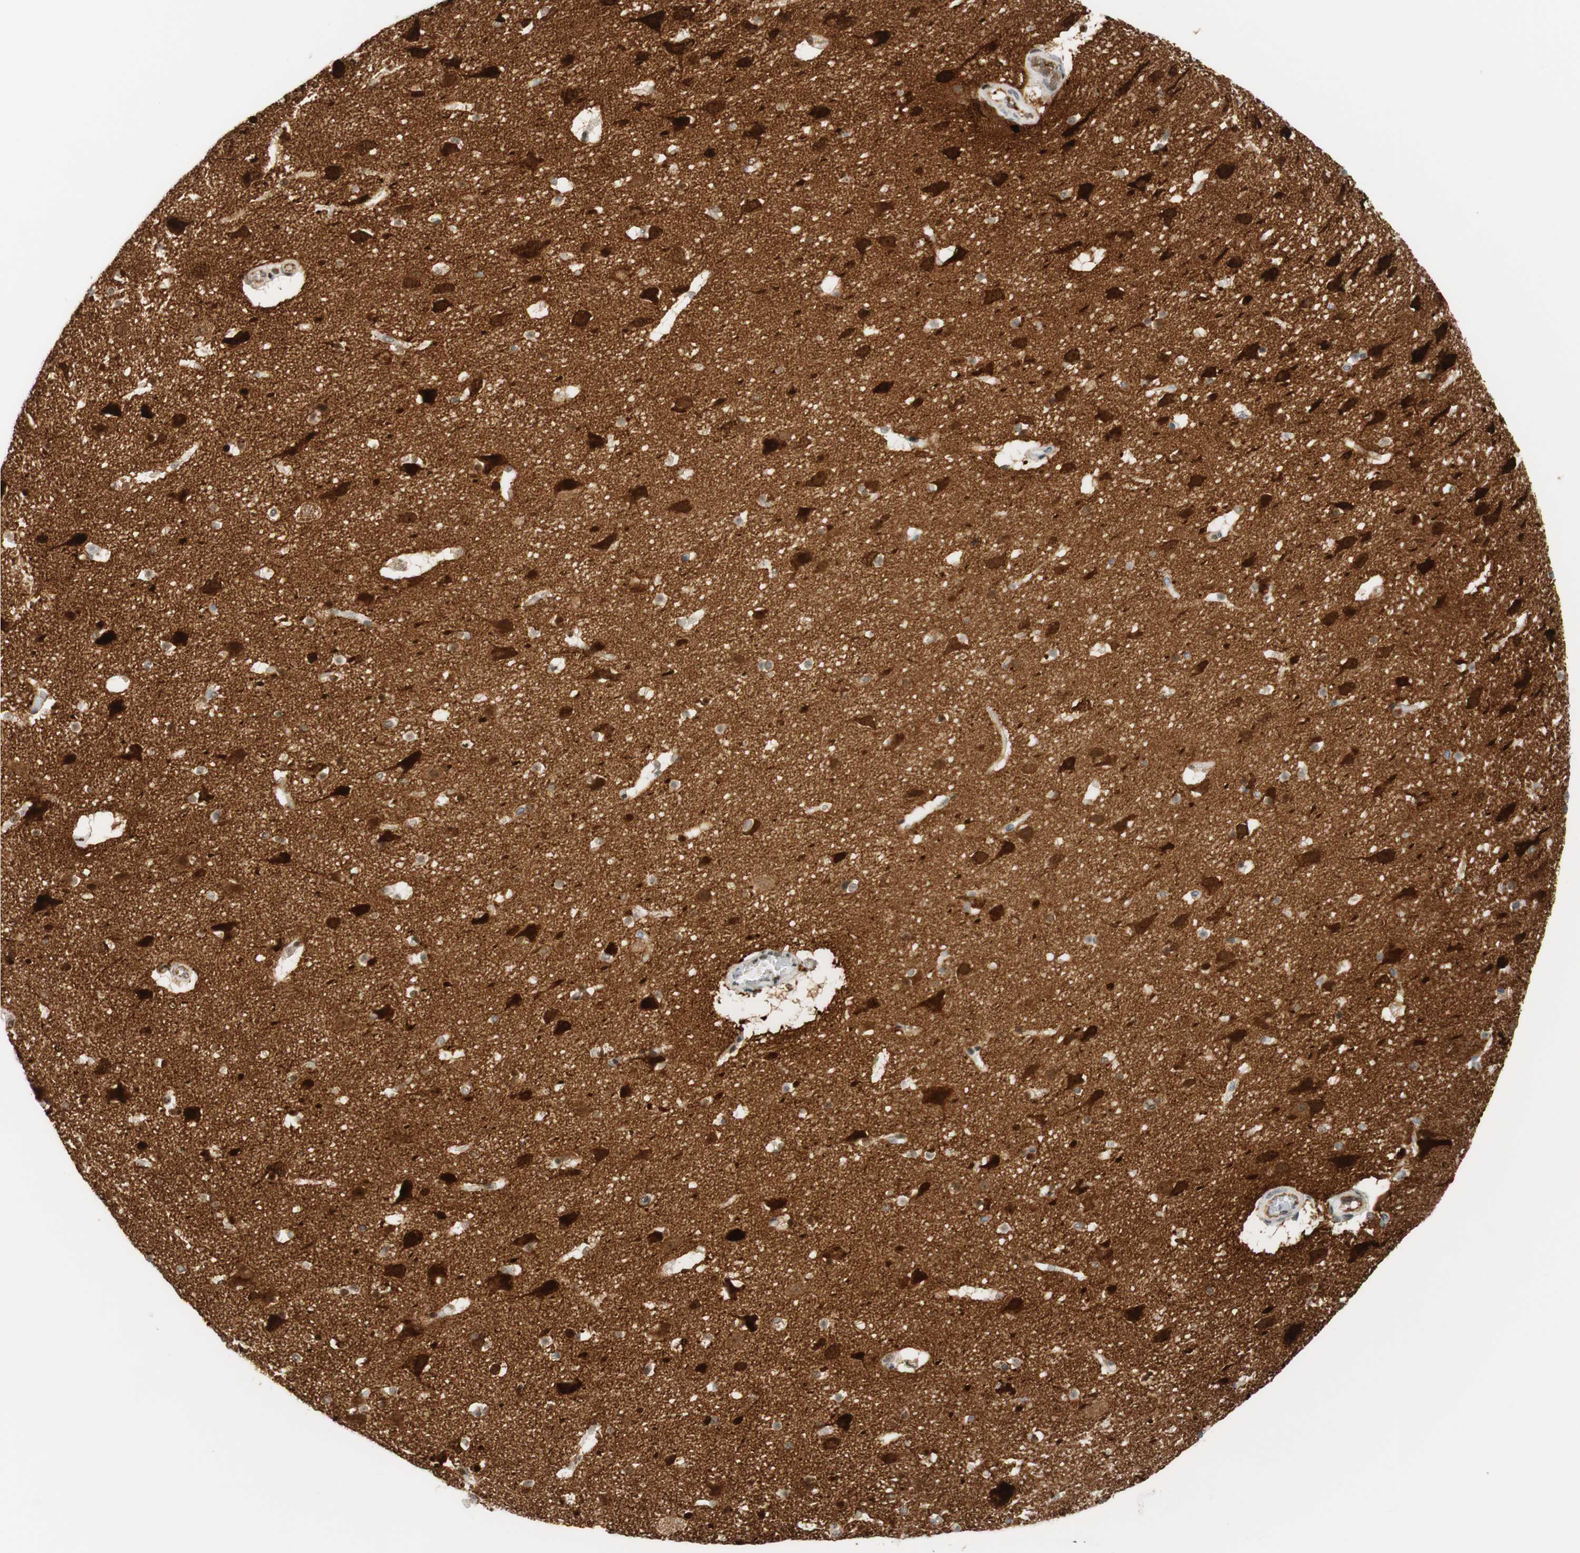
{"staining": {"intensity": "negative", "quantity": "none", "location": "none"}, "tissue": "cerebral cortex", "cell_type": "Endothelial cells", "image_type": "normal", "snomed": [{"axis": "morphology", "description": "Normal tissue, NOS"}, {"axis": "topography", "description": "Cerebral cortex"}], "caption": "Endothelial cells show no significant staining in normal cerebral cortex.", "gene": "STMN1", "patient": {"sex": "male", "age": 45}}